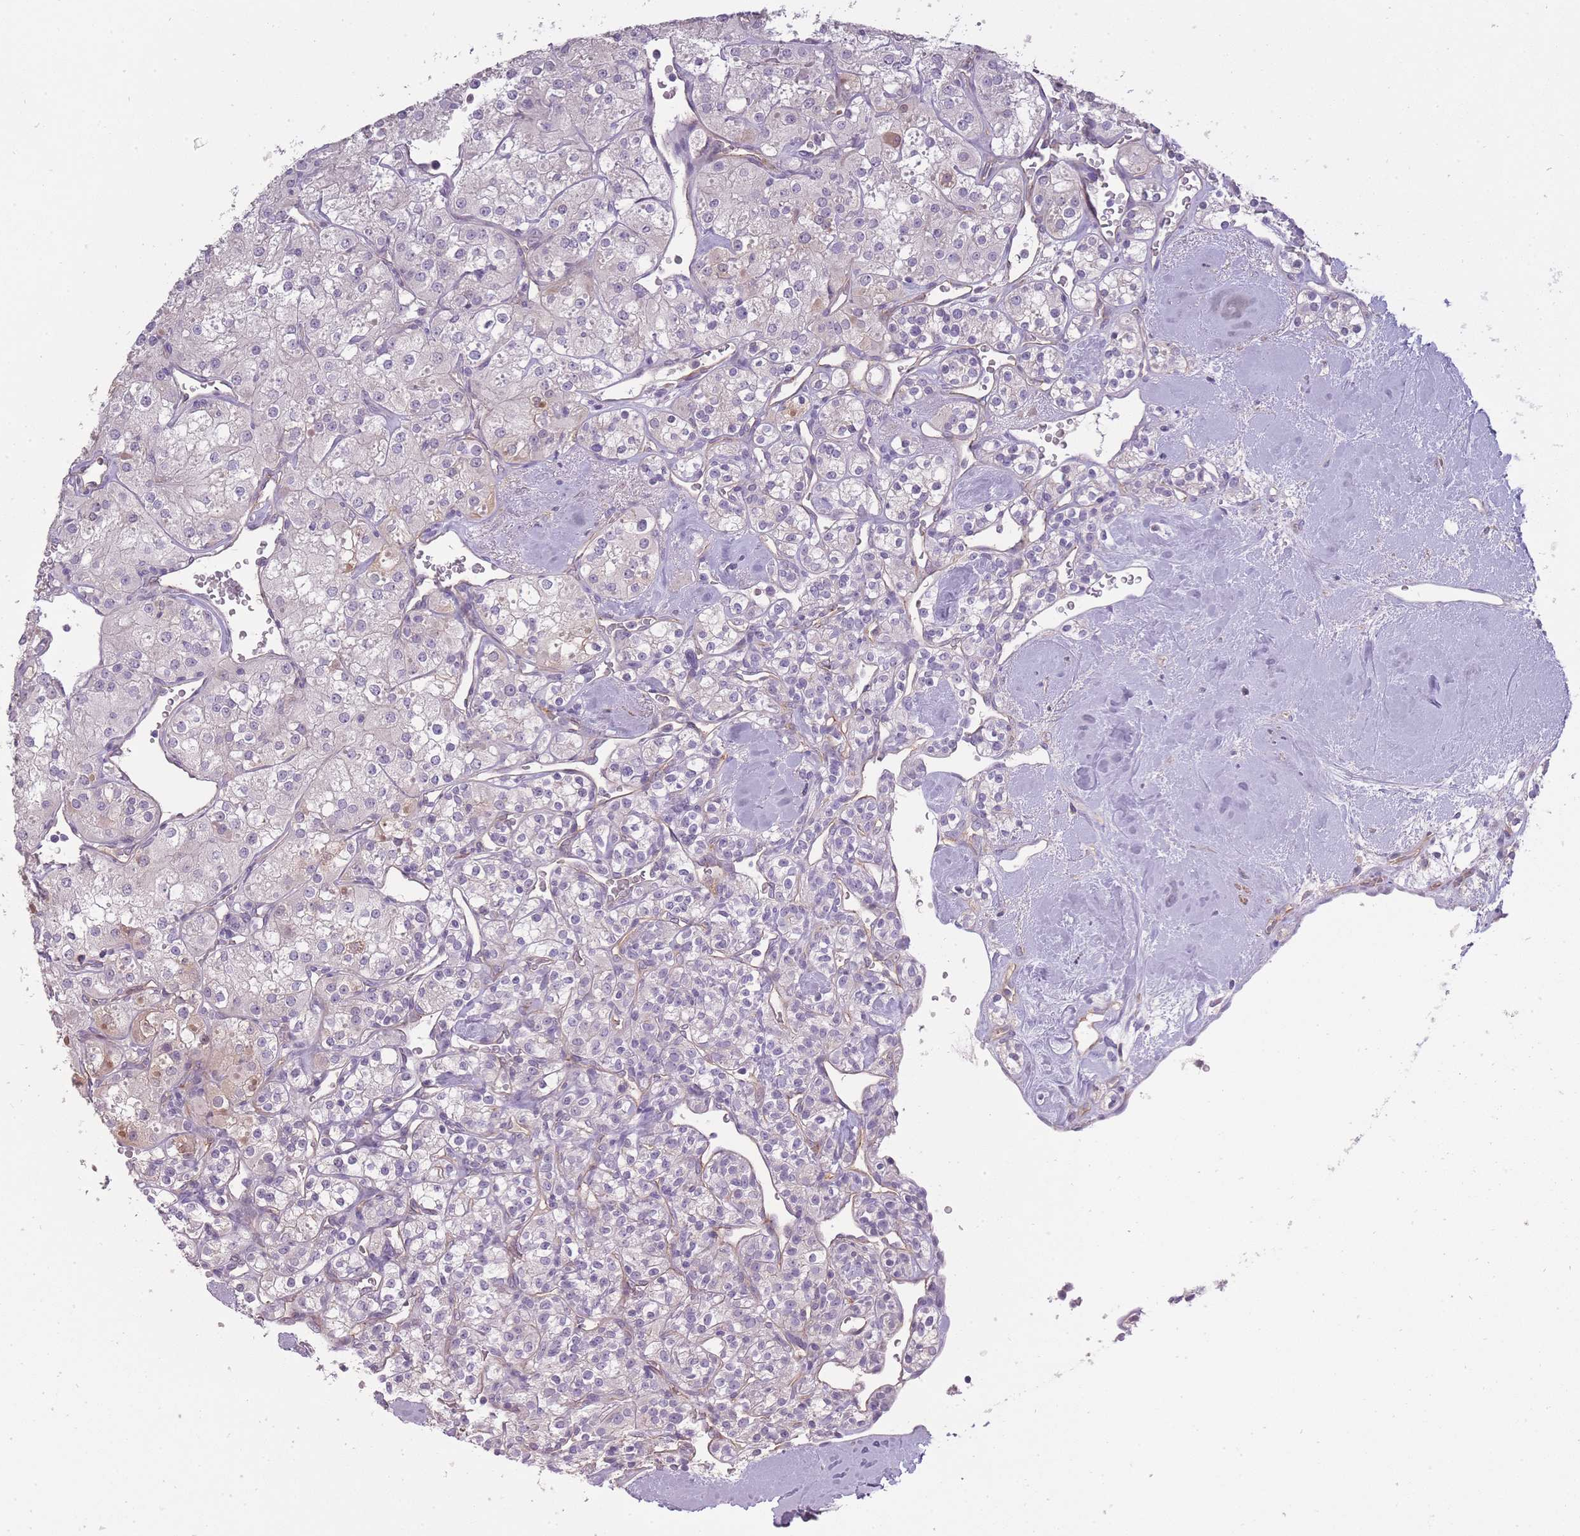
{"staining": {"intensity": "negative", "quantity": "none", "location": "none"}, "tissue": "renal cancer", "cell_type": "Tumor cells", "image_type": "cancer", "snomed": [{"axis": "morphology", "description": "Adenocarcinoma, NOS"}, {"axis": "topography", "description": "Kidney"}], "caption": "IHC histopathology image of neoplastic tissue: renal cancer stained with DAB (3,3'-diaminobenzidine) shows no significant protein positivity in tumor cells.", "gene": "SLC8A2", "patient": {"sex": "male", "age": 77}}